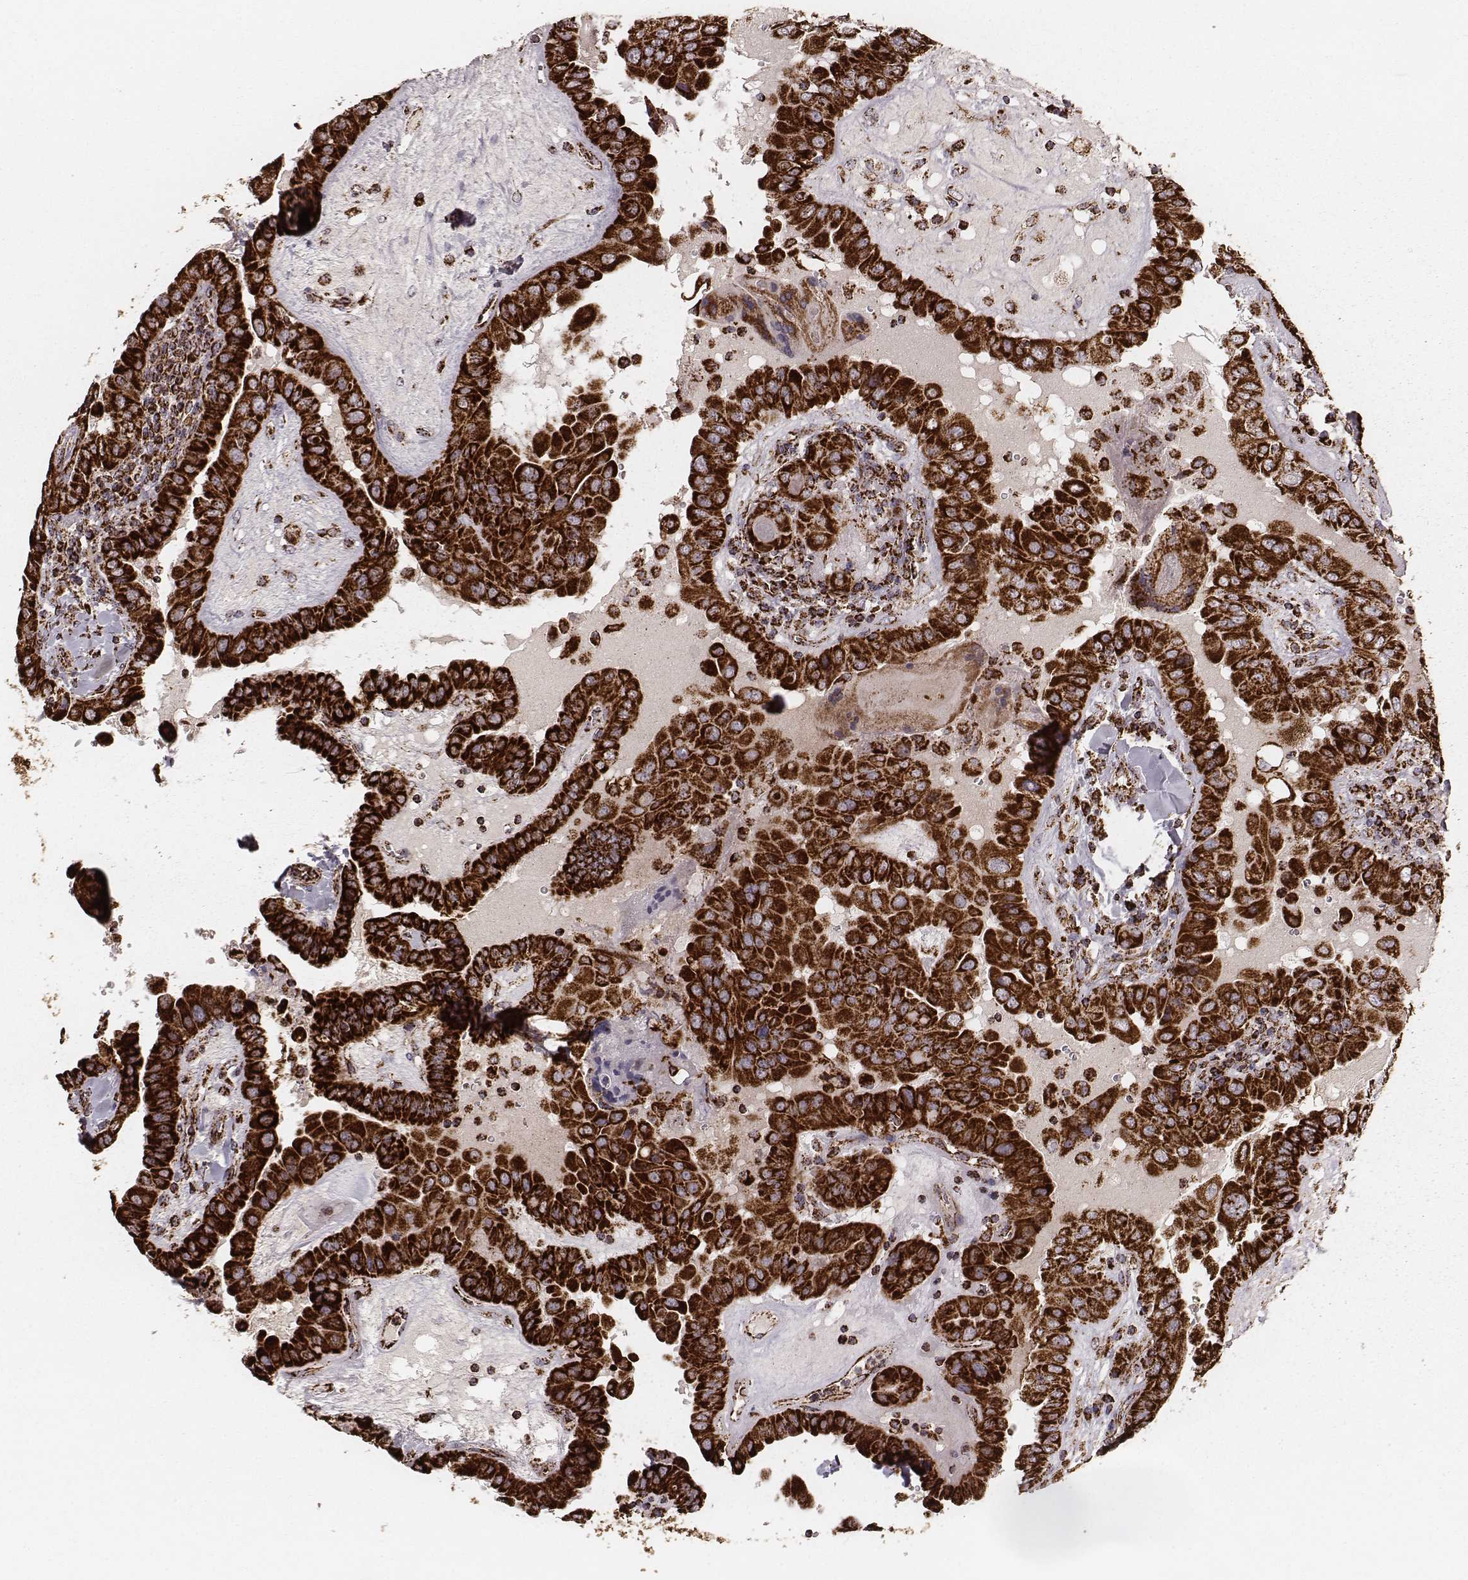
{"staining": {"intensity": "strong", "quantity": ">75%", "location": "cytoplasmic/membranous"}, "tissue": "thyroid cancer", "cell_type": "Tumor cells", "image_type": "cancer", "snomed": [{"axis": "morphology", "description": "Papillary adenocarcinoma, NOS"}, {"axis": "topography", "description": "Thyroid gland"}], "caption": "A brown stain highlights strong cytoplasmic/membranous positivity of a protein in thyroid cancer (papillary adenocarcinoma) tumor cells. Immunohistochemistry stains the protein in brown and the nuclei are stained blue.", "gene": "TUFM", "patient": {"sex": "female", "age": 37}}